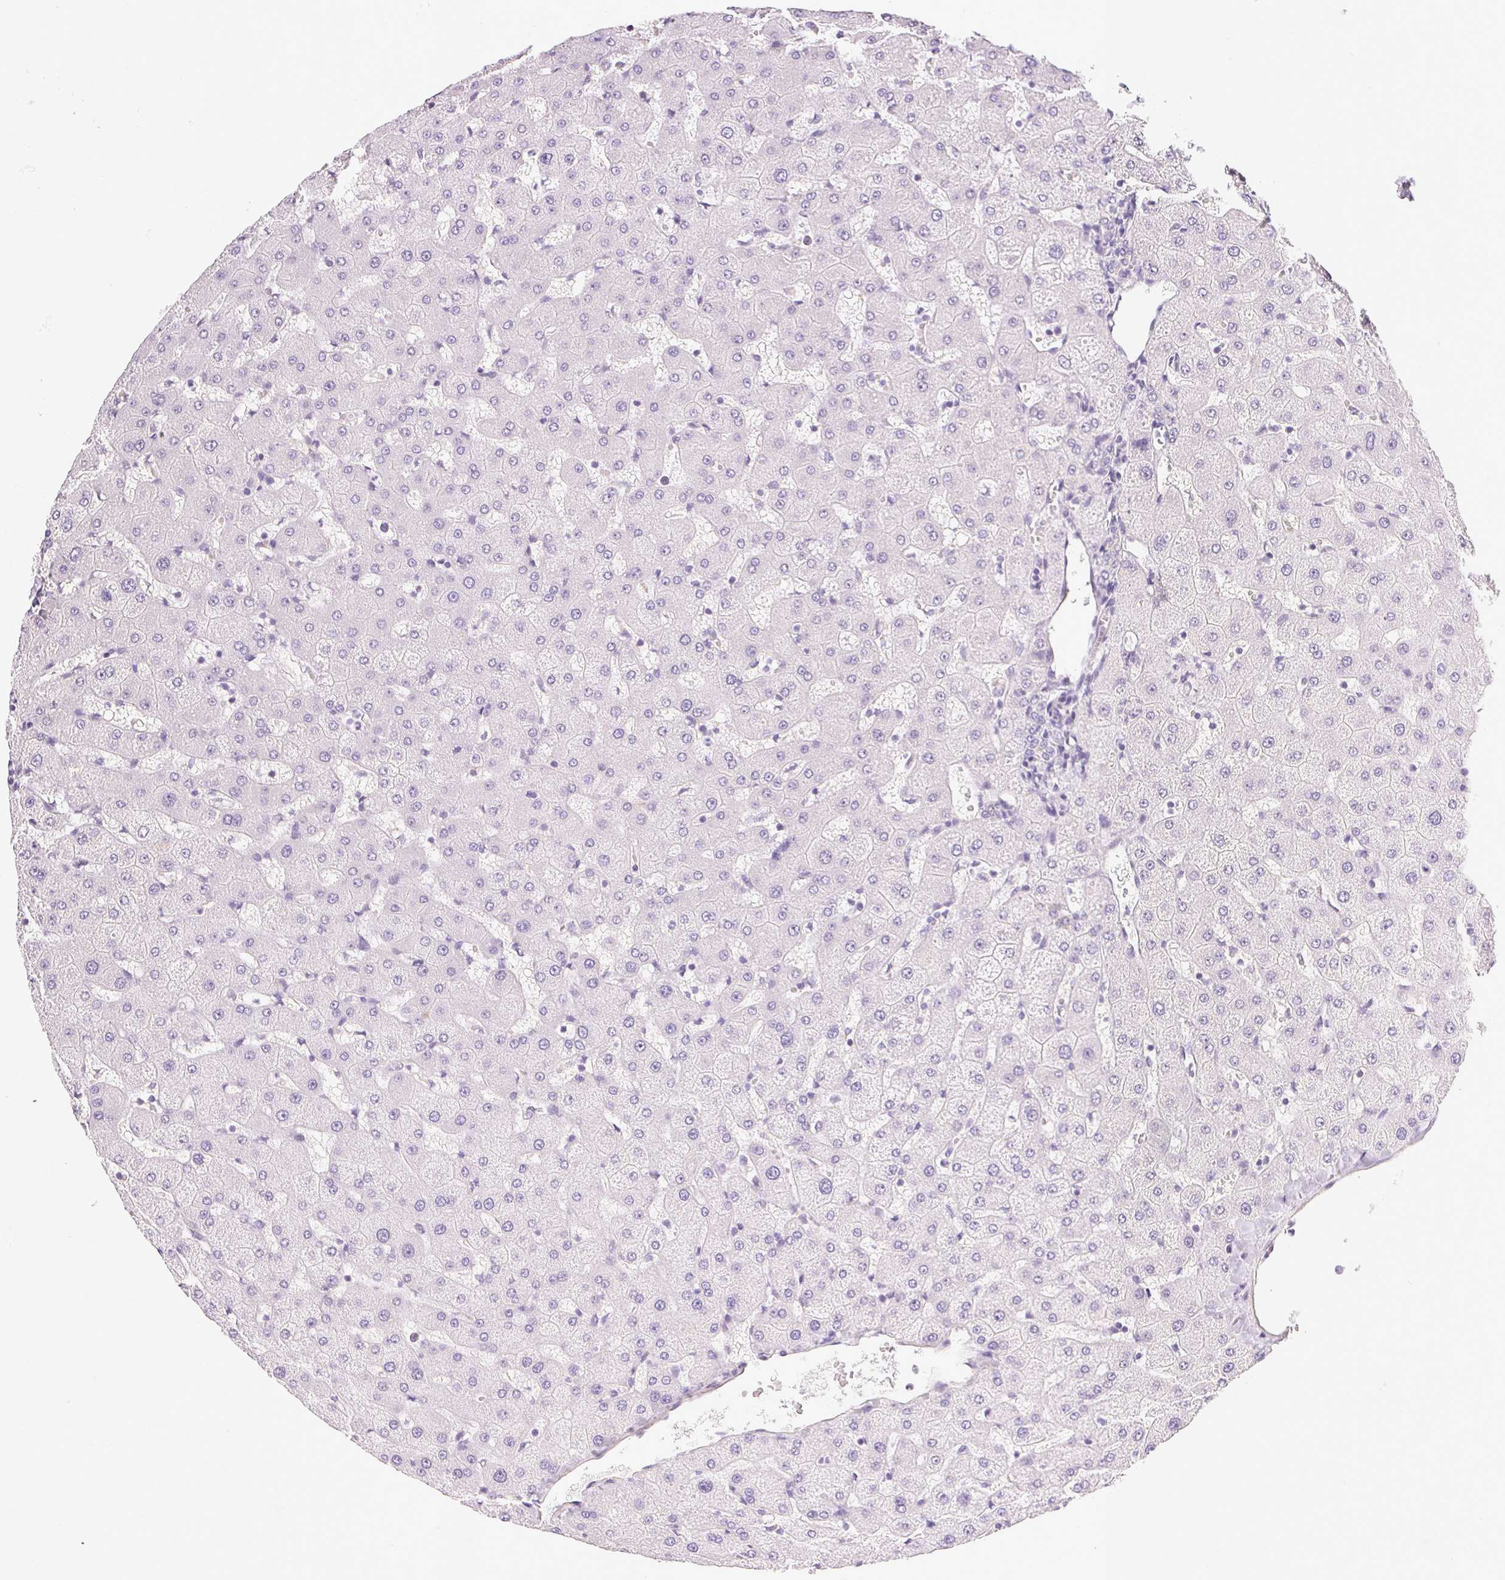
{"staining": {"intensity": "negative", "quantity": "none", "location": "none"}, "tissue": "liver", "cell_type": "Cholangiocytes", "image_type": "normal", "snomed": [{"axis": "morphology", "description": "Normal tissue, NOS"}, {"axis": "topography", "description": "Liver"}], "caption": "Human liver stained for a protein using IHC demonstrates no staining in cholangiocytes.", "gene": "CSN1S1", "patient": {"sex": "female", "age": 63}}